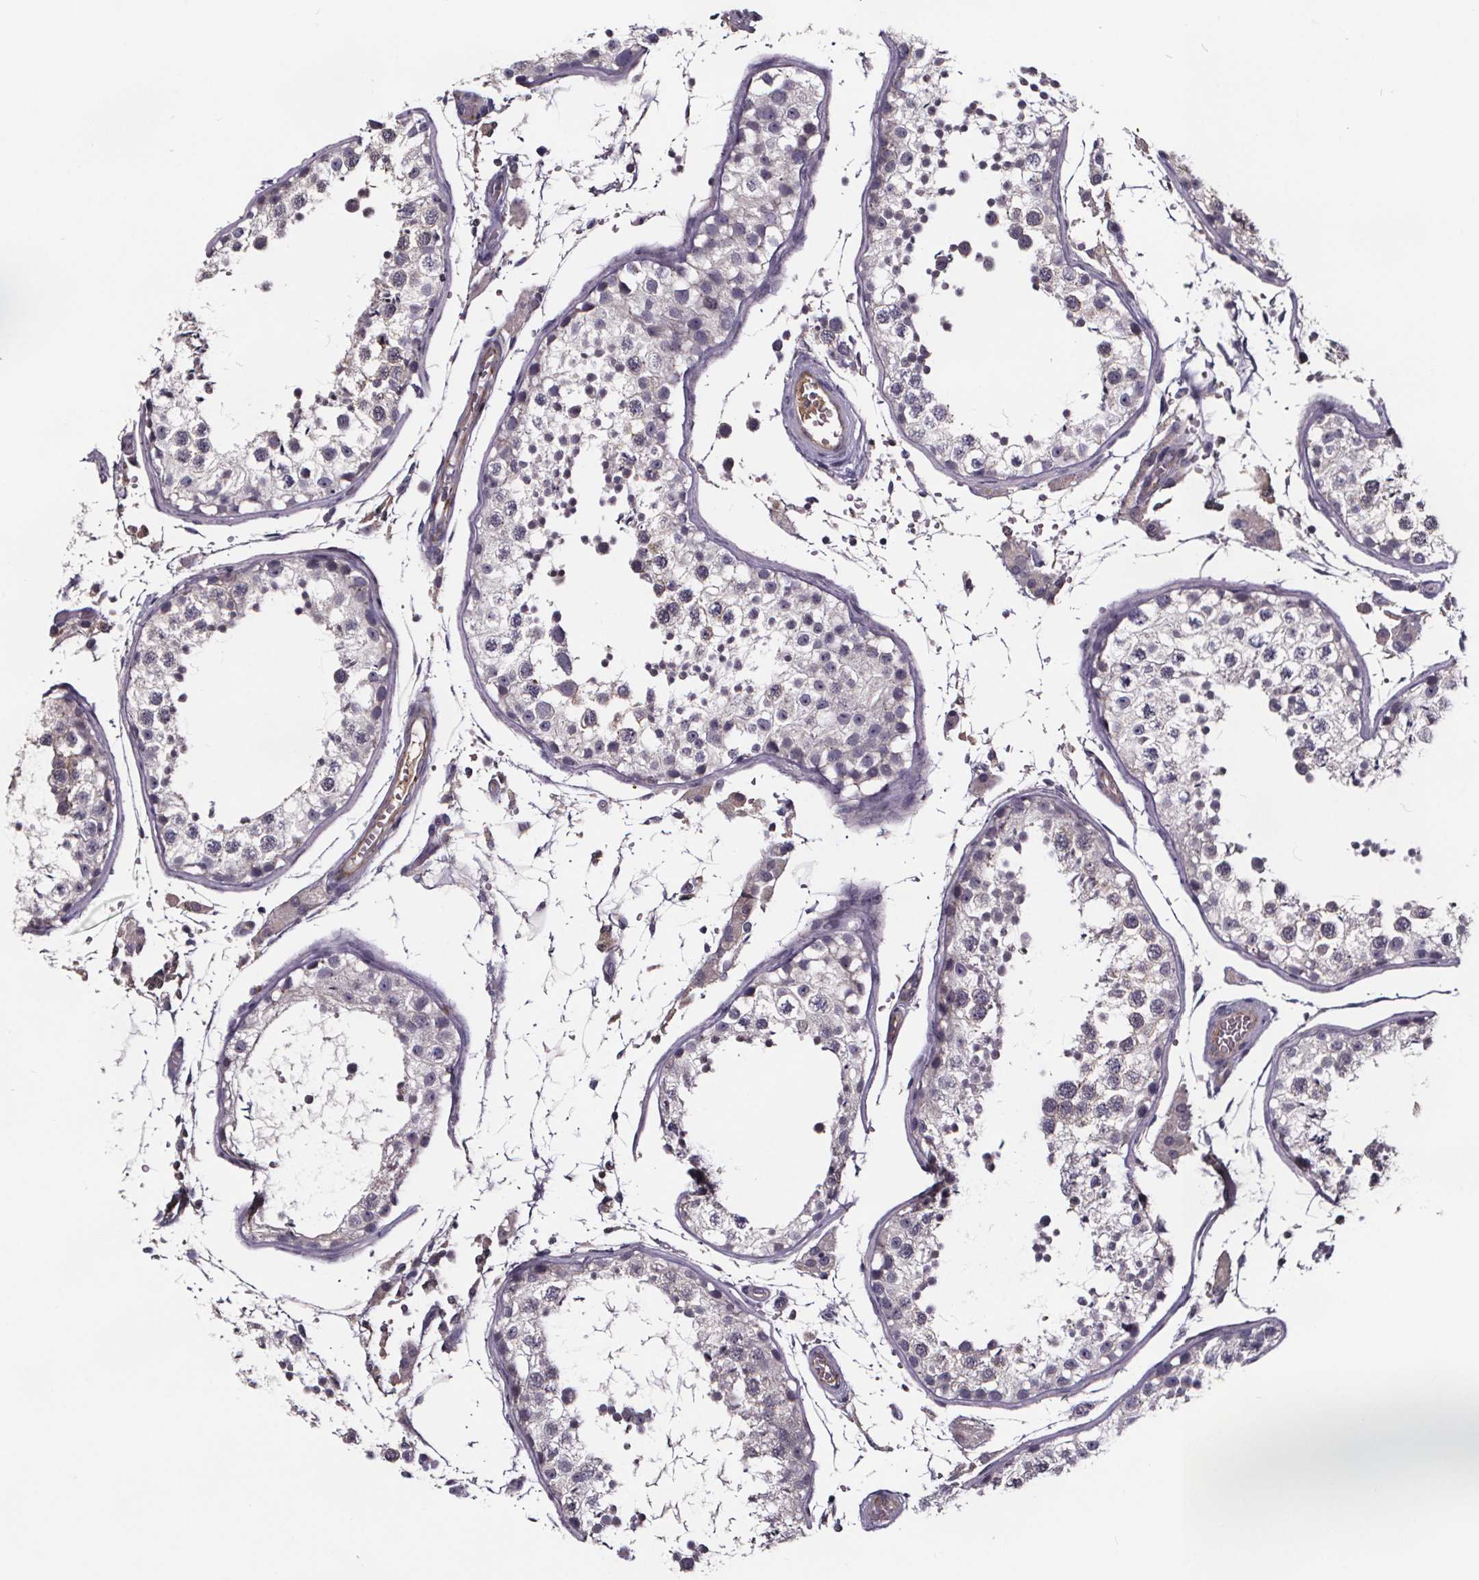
{"staining": {"intensity": "negative", "quantity": "none", "location": "none"}, "tissue": "testis", "cell_type": "Cells in seminiferous ducts", "image_type": "normal", "snomed": [{"axis": "morphology", "description": "Normal tissue, NOS"}, {"axis": "topography", "description": "Testis"}], "caption": "Human testis stained for a protein using immunohistochemistry (IHC) displays no positivity in cells in seminiferous ducts.", "gene": "NPHP4", "patient": {"sex": "male", "age": 29}}